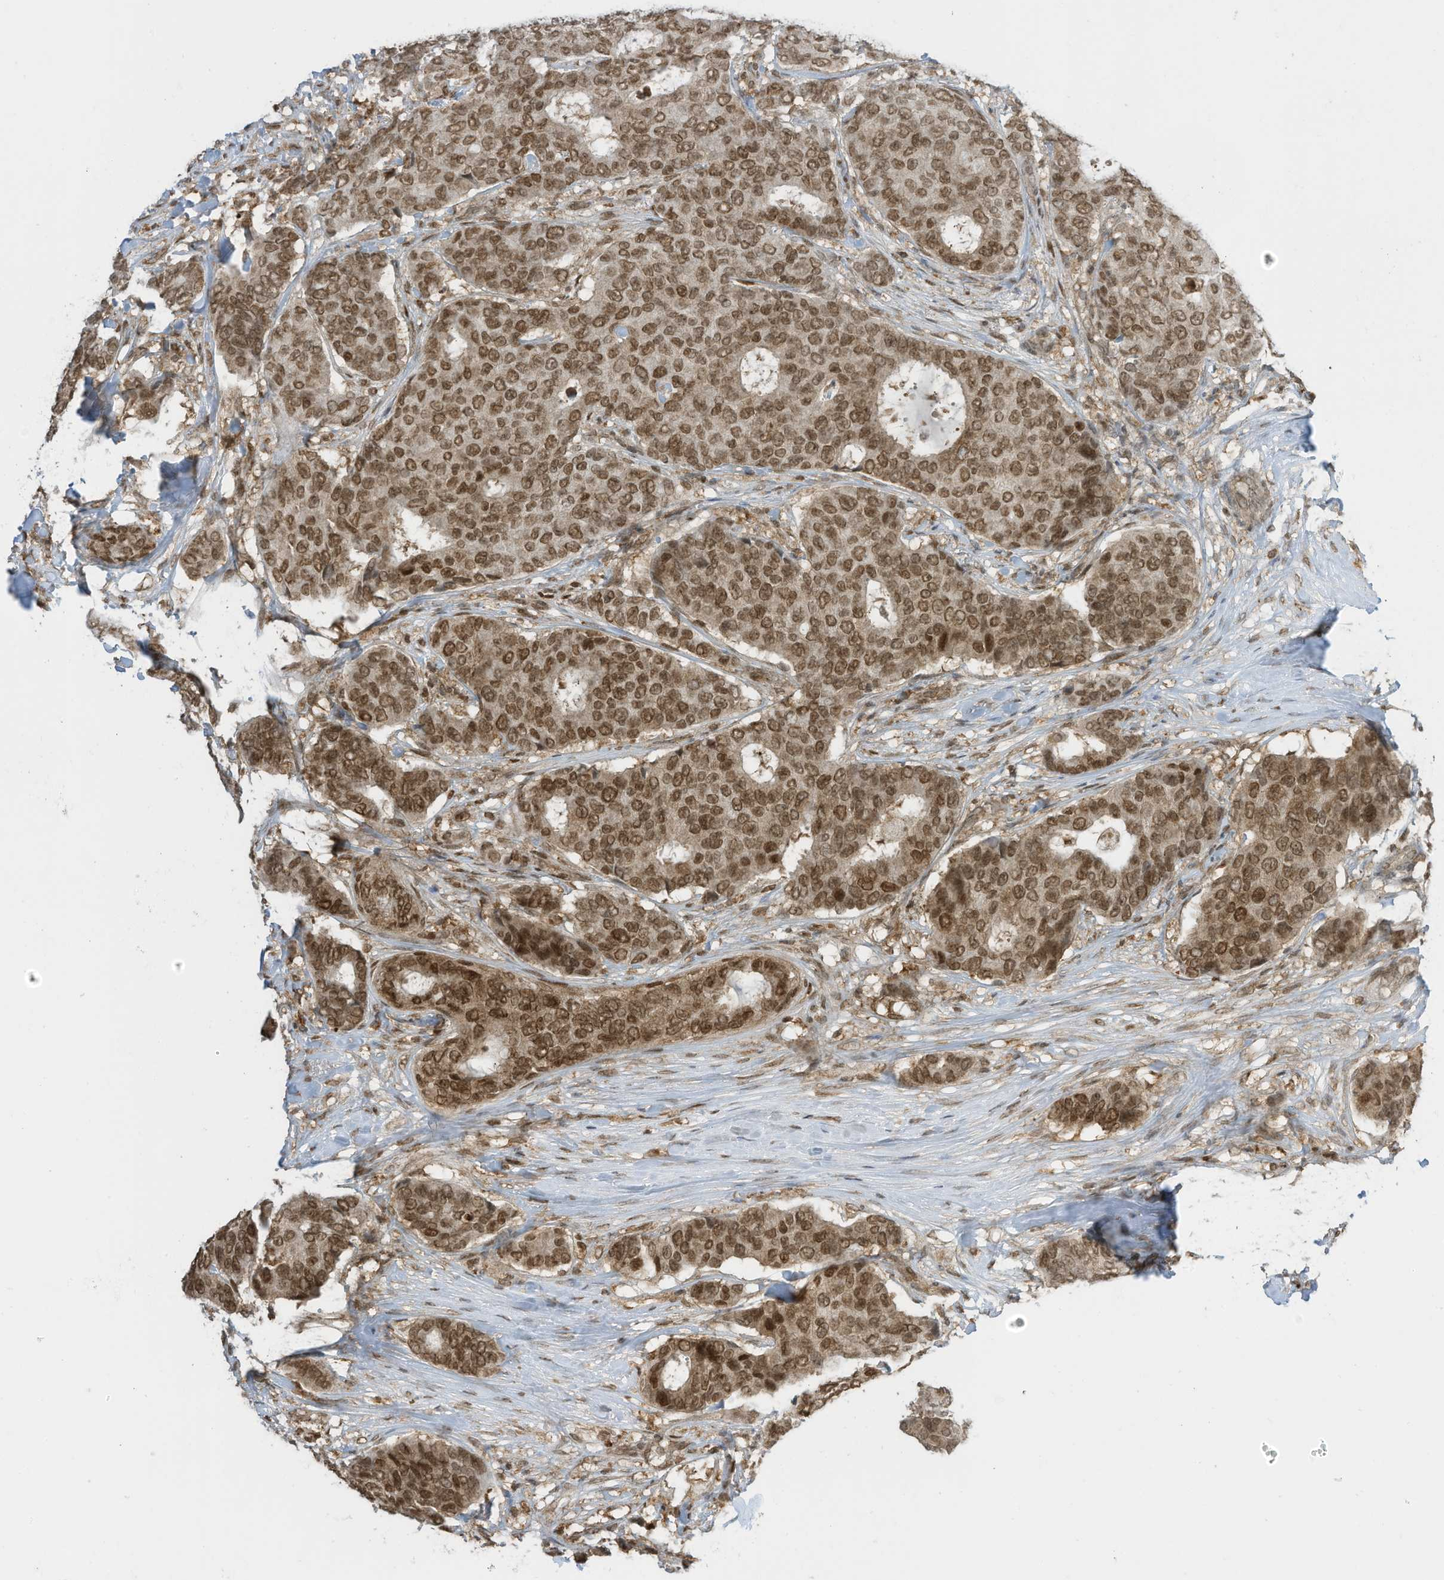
{"staining": {"intensity": "moderate", "quantity": ">75%", "location": "nuclear"}, "tissue": "breast cancer", "cell_type": "Tumor cells", "image_type": "cancer", "snomed": [{"axis": "morphology", "description": "Duct carcinoma"}, {"axis": "topography", "description": "Breast"}], "caption": "The micrograph reveals a brown stain indicating the presence of a protein in the nuclear of tumor cells in breast cancer (intraductal carcinoma).", "gene": "KPNB1", "patient": {"sex": "female", "age": 75}}